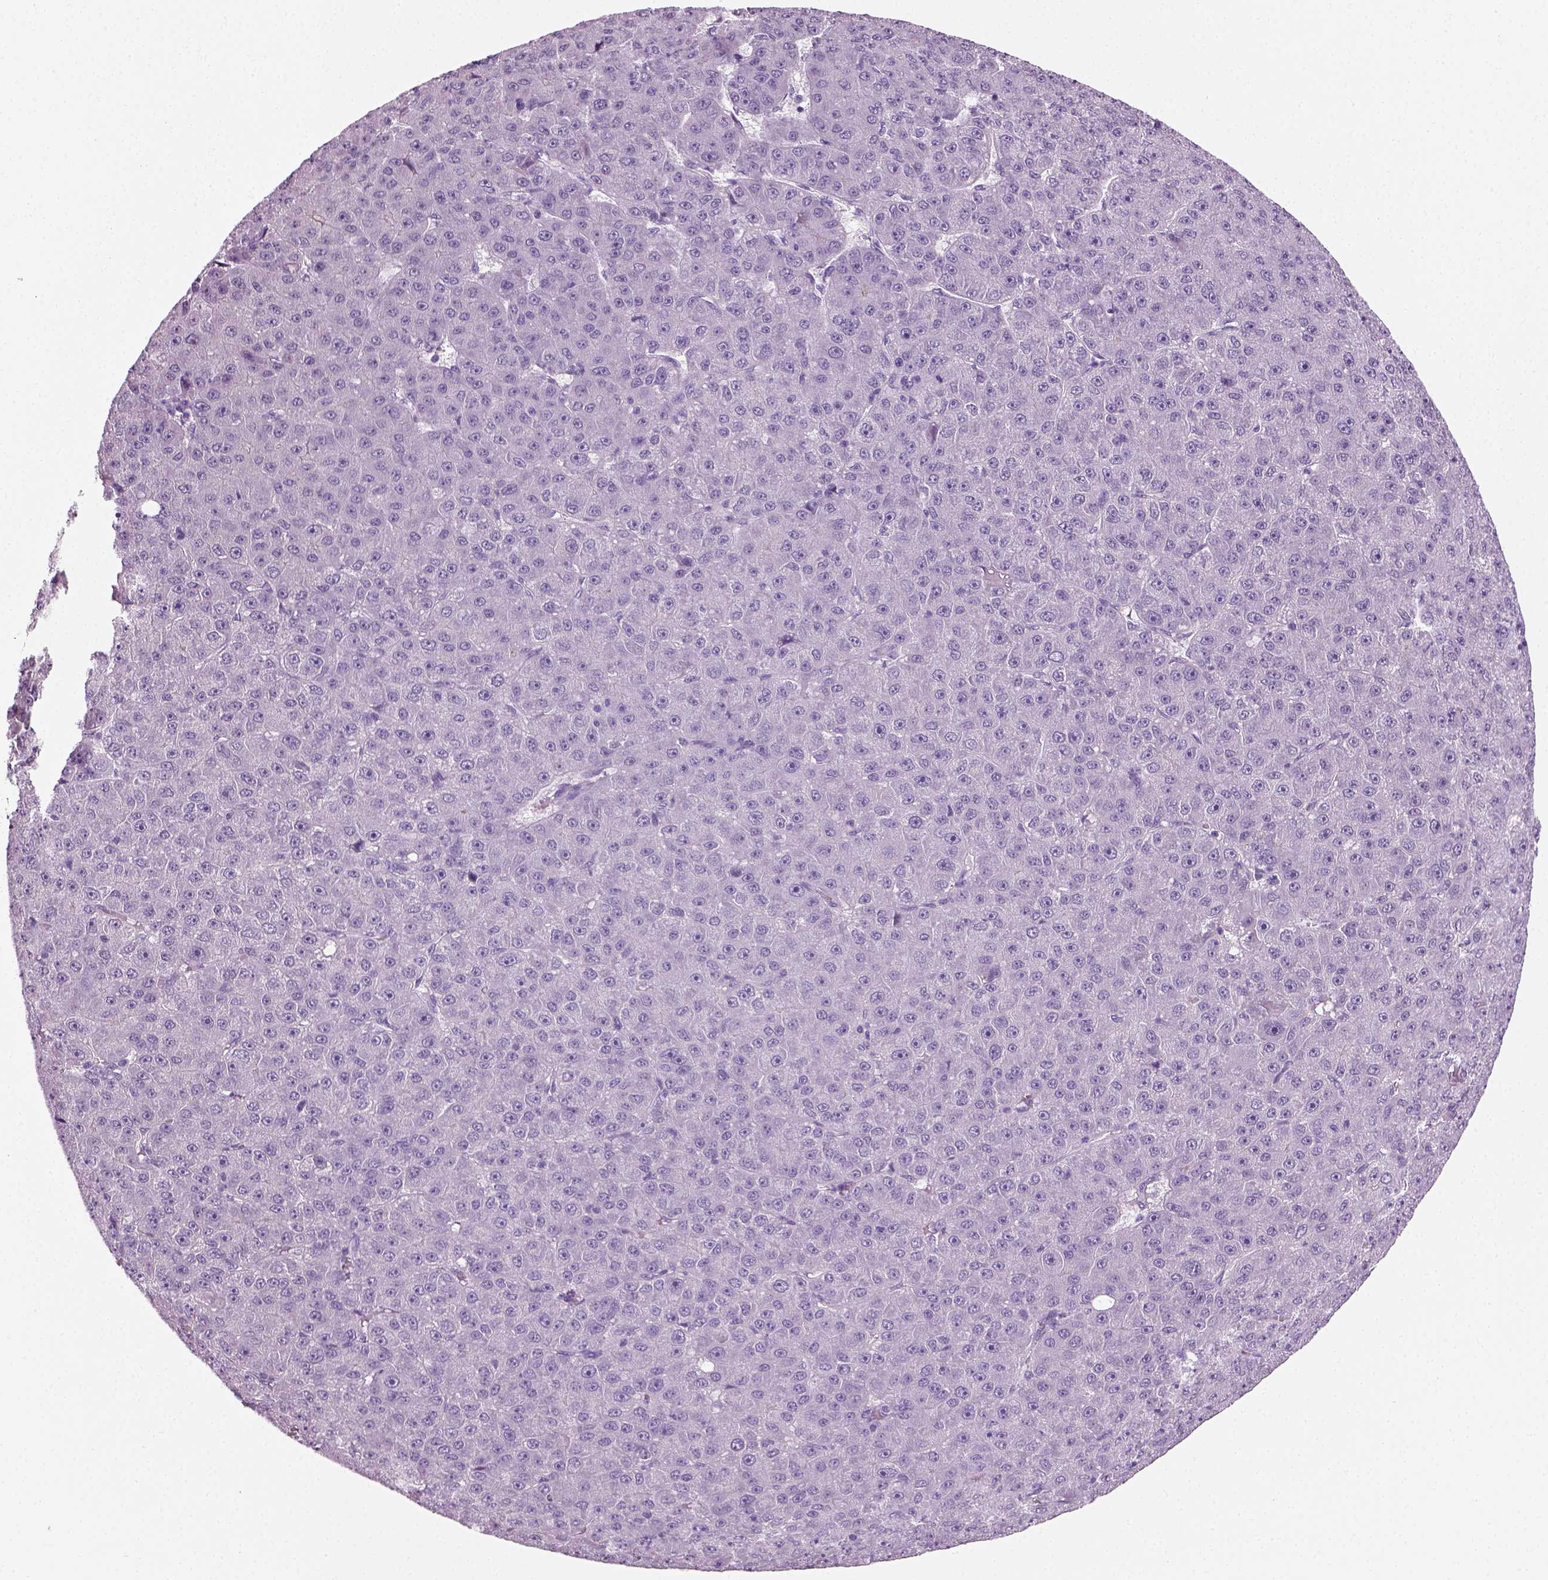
{"staining": {"intensity": "negative", "quantity": "none", "location": "none"}, "tissue": "liver cancer", "cell_type": "Tumor cells", "image_type": "cancer", "snomed": [{"axis": "morphology", "description": "Carcinoma, Hepatocellular, NOS"}, {"axis": "topography", "description": "Liver"}], "caption": "This is an immunohistochemistry (IHC) micrograph of liver cancer. There is no staining in tumor cells.", "gene": "SPATA31E1", "patient": {"sex": "male", "age": 67}}